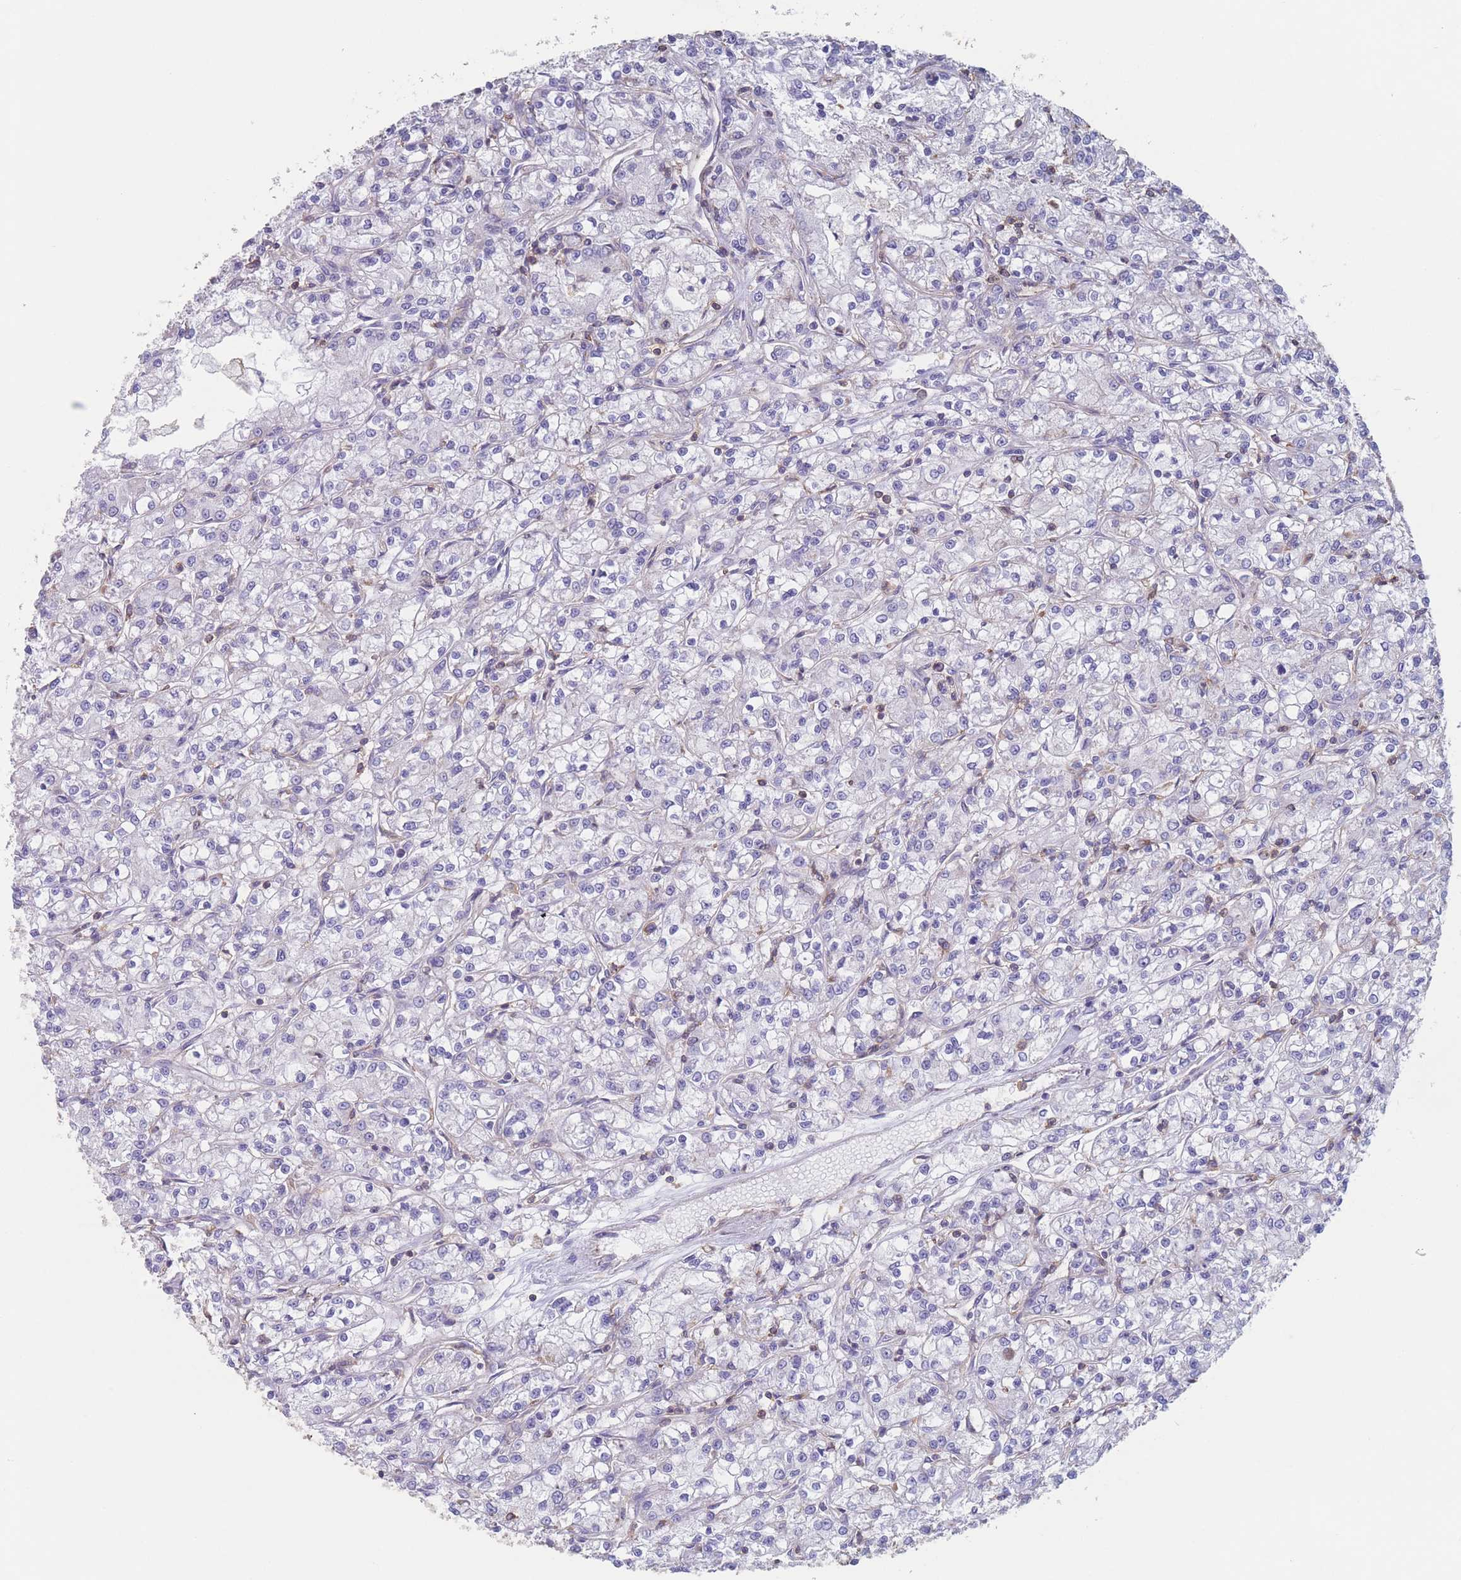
{"staining": {"intensity": "negative", "quantity": "none", "location": "none"}, "tissue": "renal cancer", "cell_type": "Tumor cells", "image_type": "cancer", "snomed": [{"axis": "morphology", "description": "Adenocarcinoma, NOS"}, {"axis": "topography", "description": "Kidney"}], "caption": "The histopathology image demonstrates no staining of tumor cells in renal adenocarcinoma. Nuclei are stained in blue.", "gene": "ADH1A", "patient": {"sex": "female", "age": 59}}